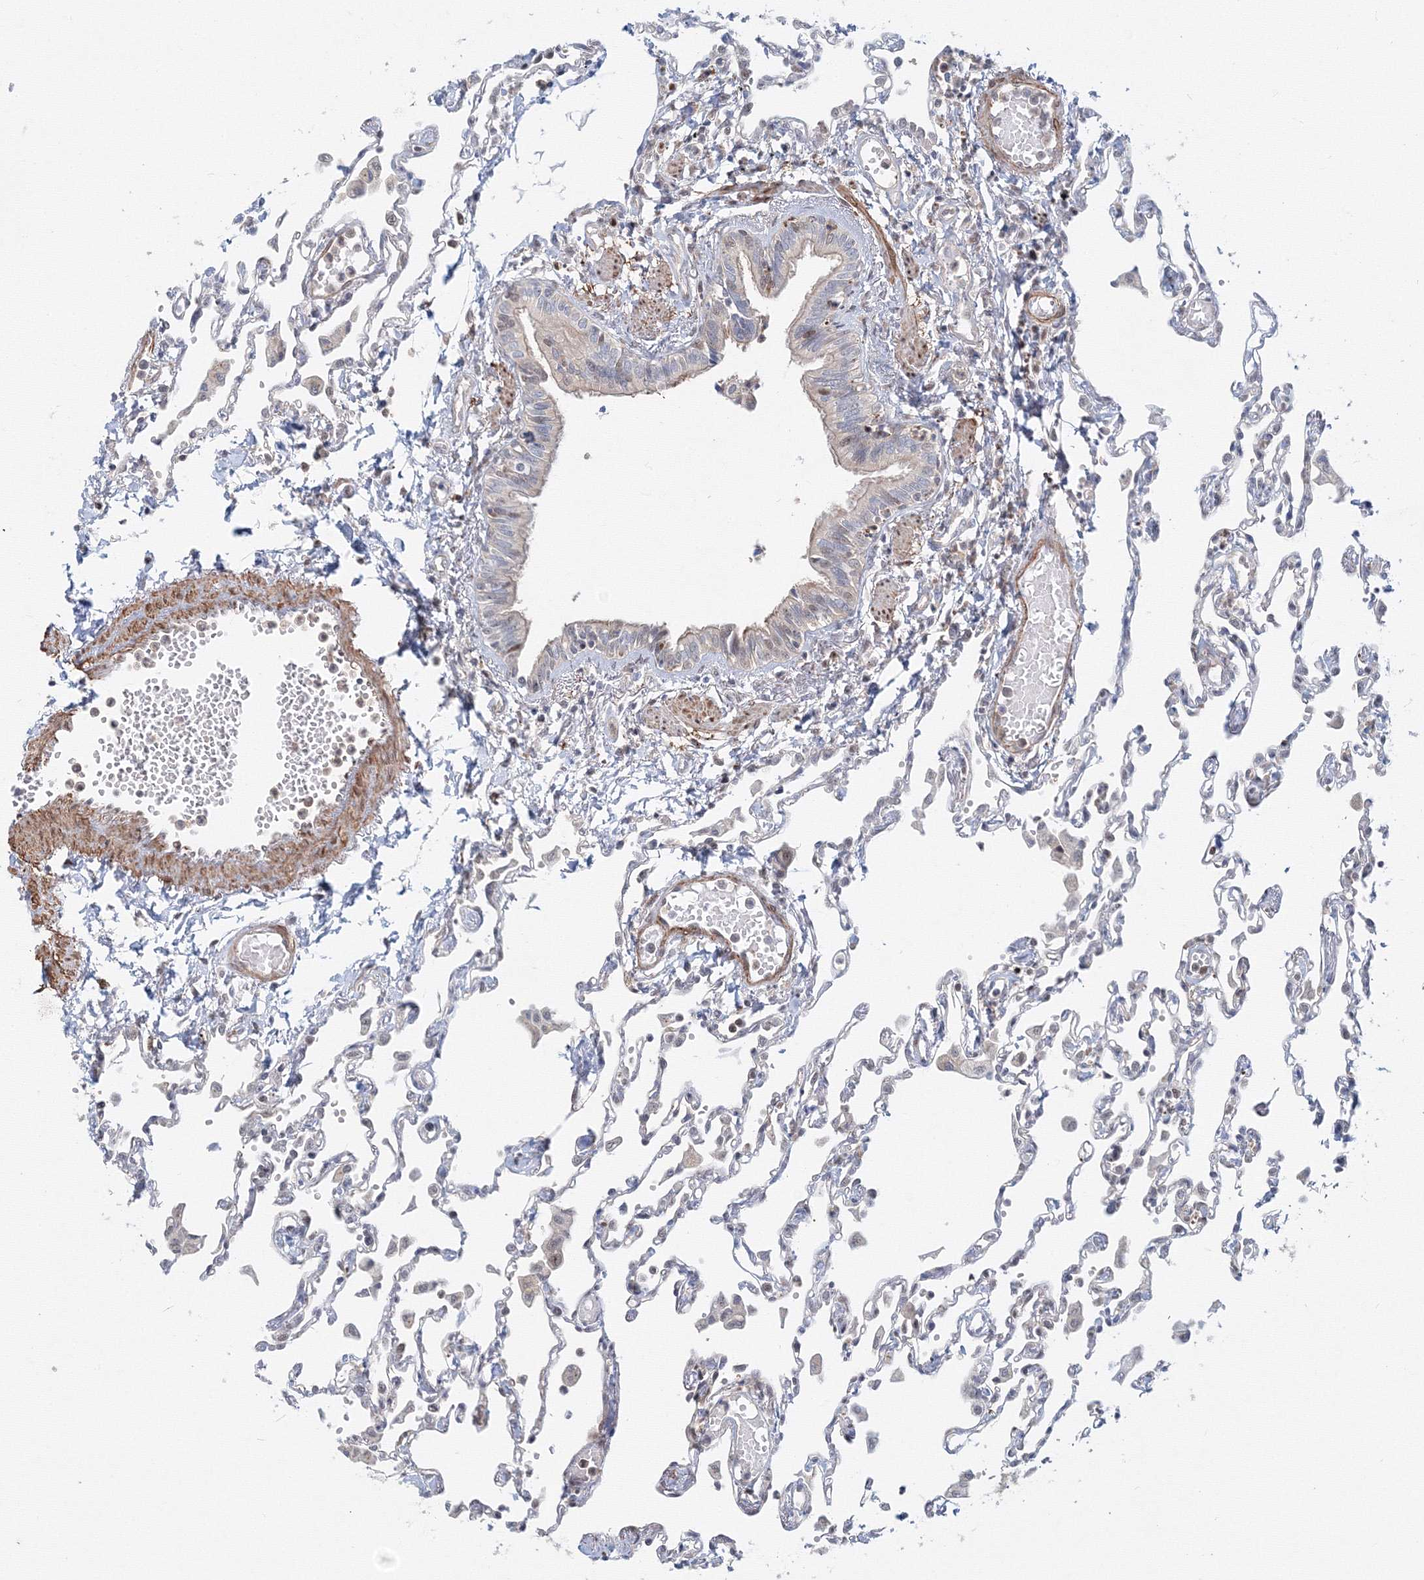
{"staining": {"intensity": "weak", "quantity": "<25%", "location": "cytoplasmic/membranous"}, "tissue": "lung", "cell_type": "Alveolar cells", "image_type": "normal", "snomed": [{"axis": "morphology", "description": "Normal tissue, NOS"}, {"axis": "topography", "description": "Bronchus"}, {"axis": "topography", "description": "Lung"}], "caption": "IHC of benign human lung exhibits no positivity in alveolar cells.", "gene": "ARHGAP21", "patient": {"sex": "female", "age": 49}}